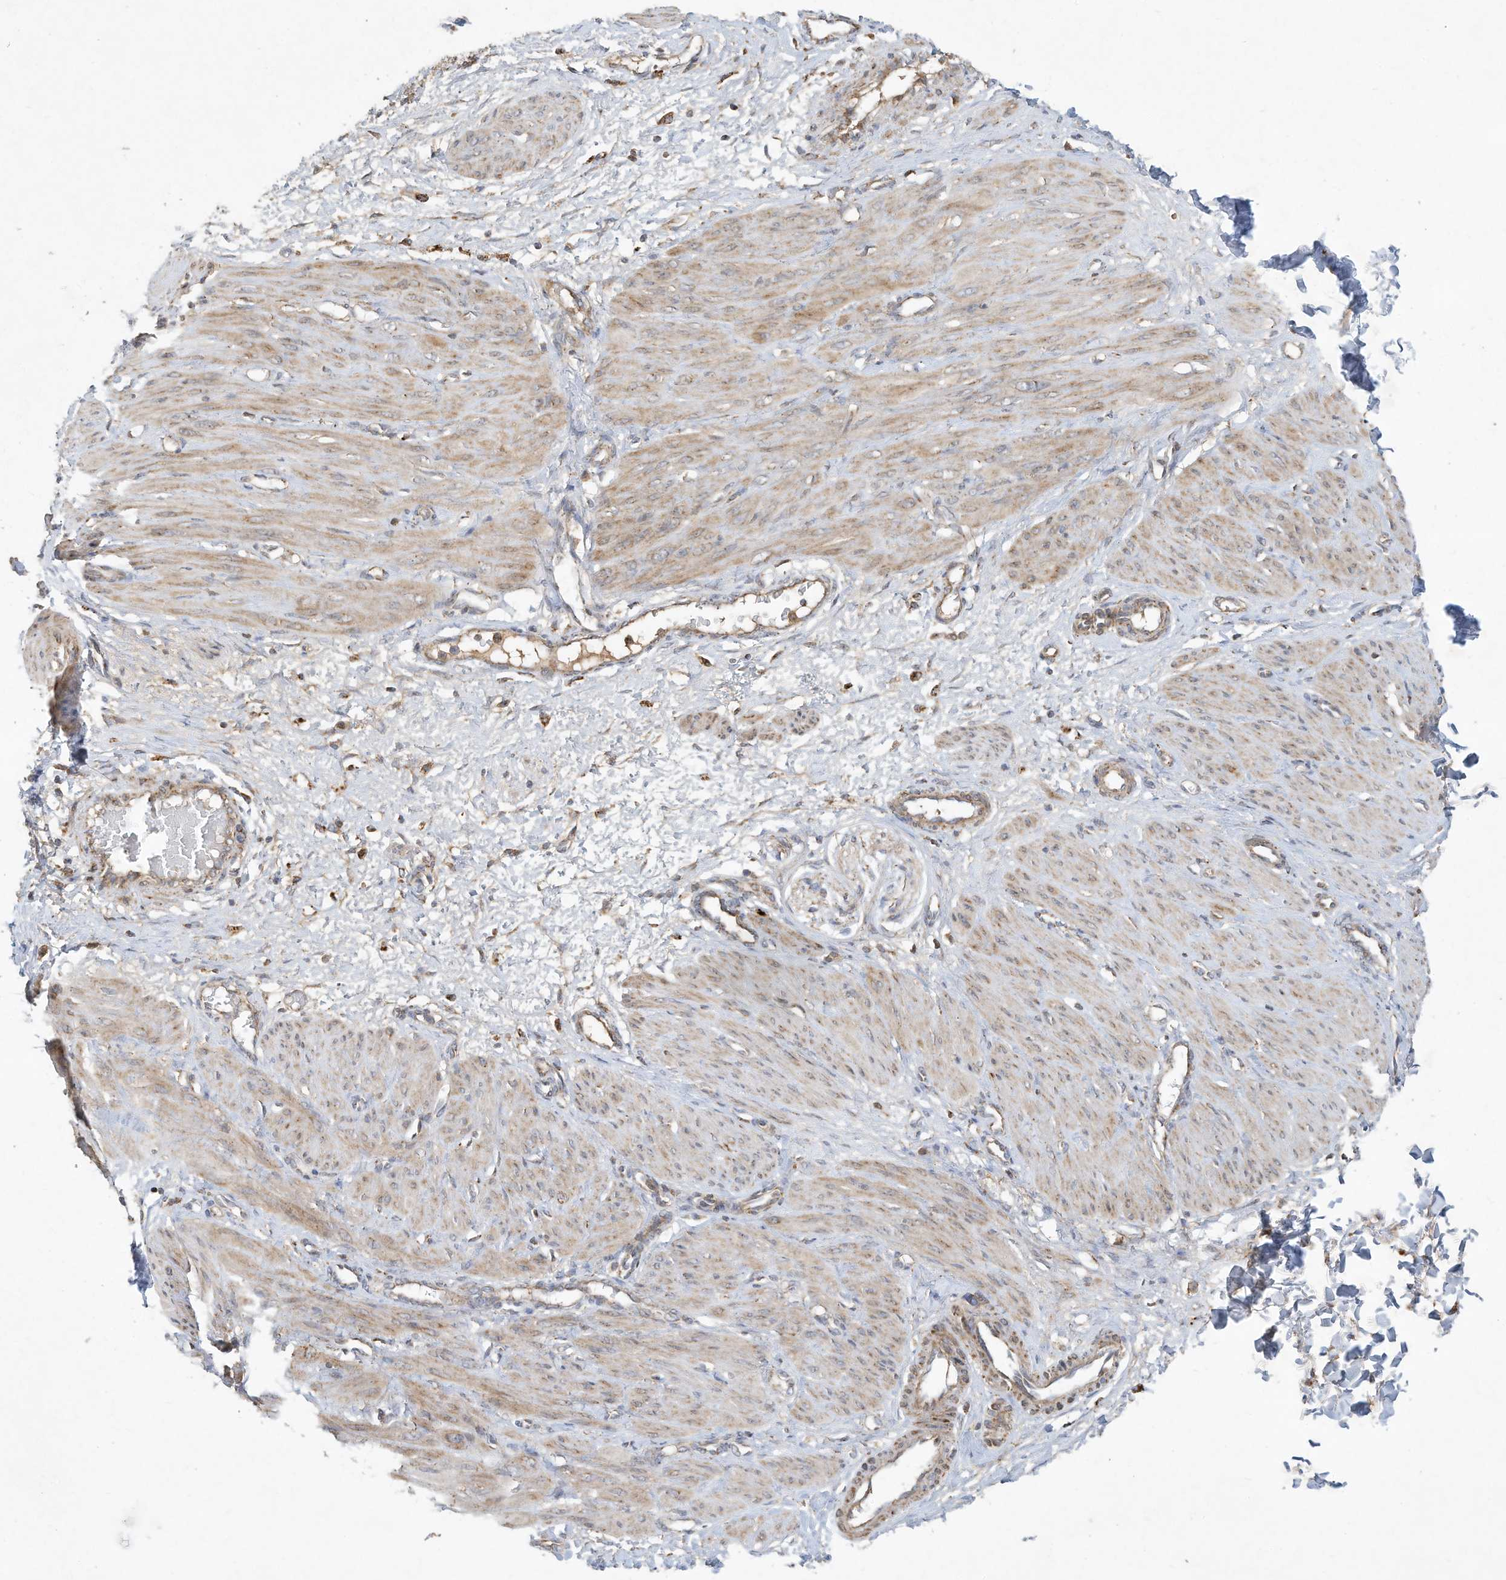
{"staining": {"intensity": "weak", "quantity": "25%-75%", "location": "cytoplasmic/membranous"}, "tissue": "smooth muscle", "cell_type": "Smooth muscle cells", "image_type": "normal", "snomed": [{"axis": "morphology", "description": "Normal tissue, NOS"}, {"axis": "topography", "description": "Endometrium"}], "caption": "A low amount of weak cytoplasmic/membranous positivity is present in about 25%-75% of smooth muscle cells in unremarkable smooth muscle. (DAB IHC with brightfield microscopy, high magnification).", "gene": "C2orf74", "patient": {"sex": "female", "age": 33}}